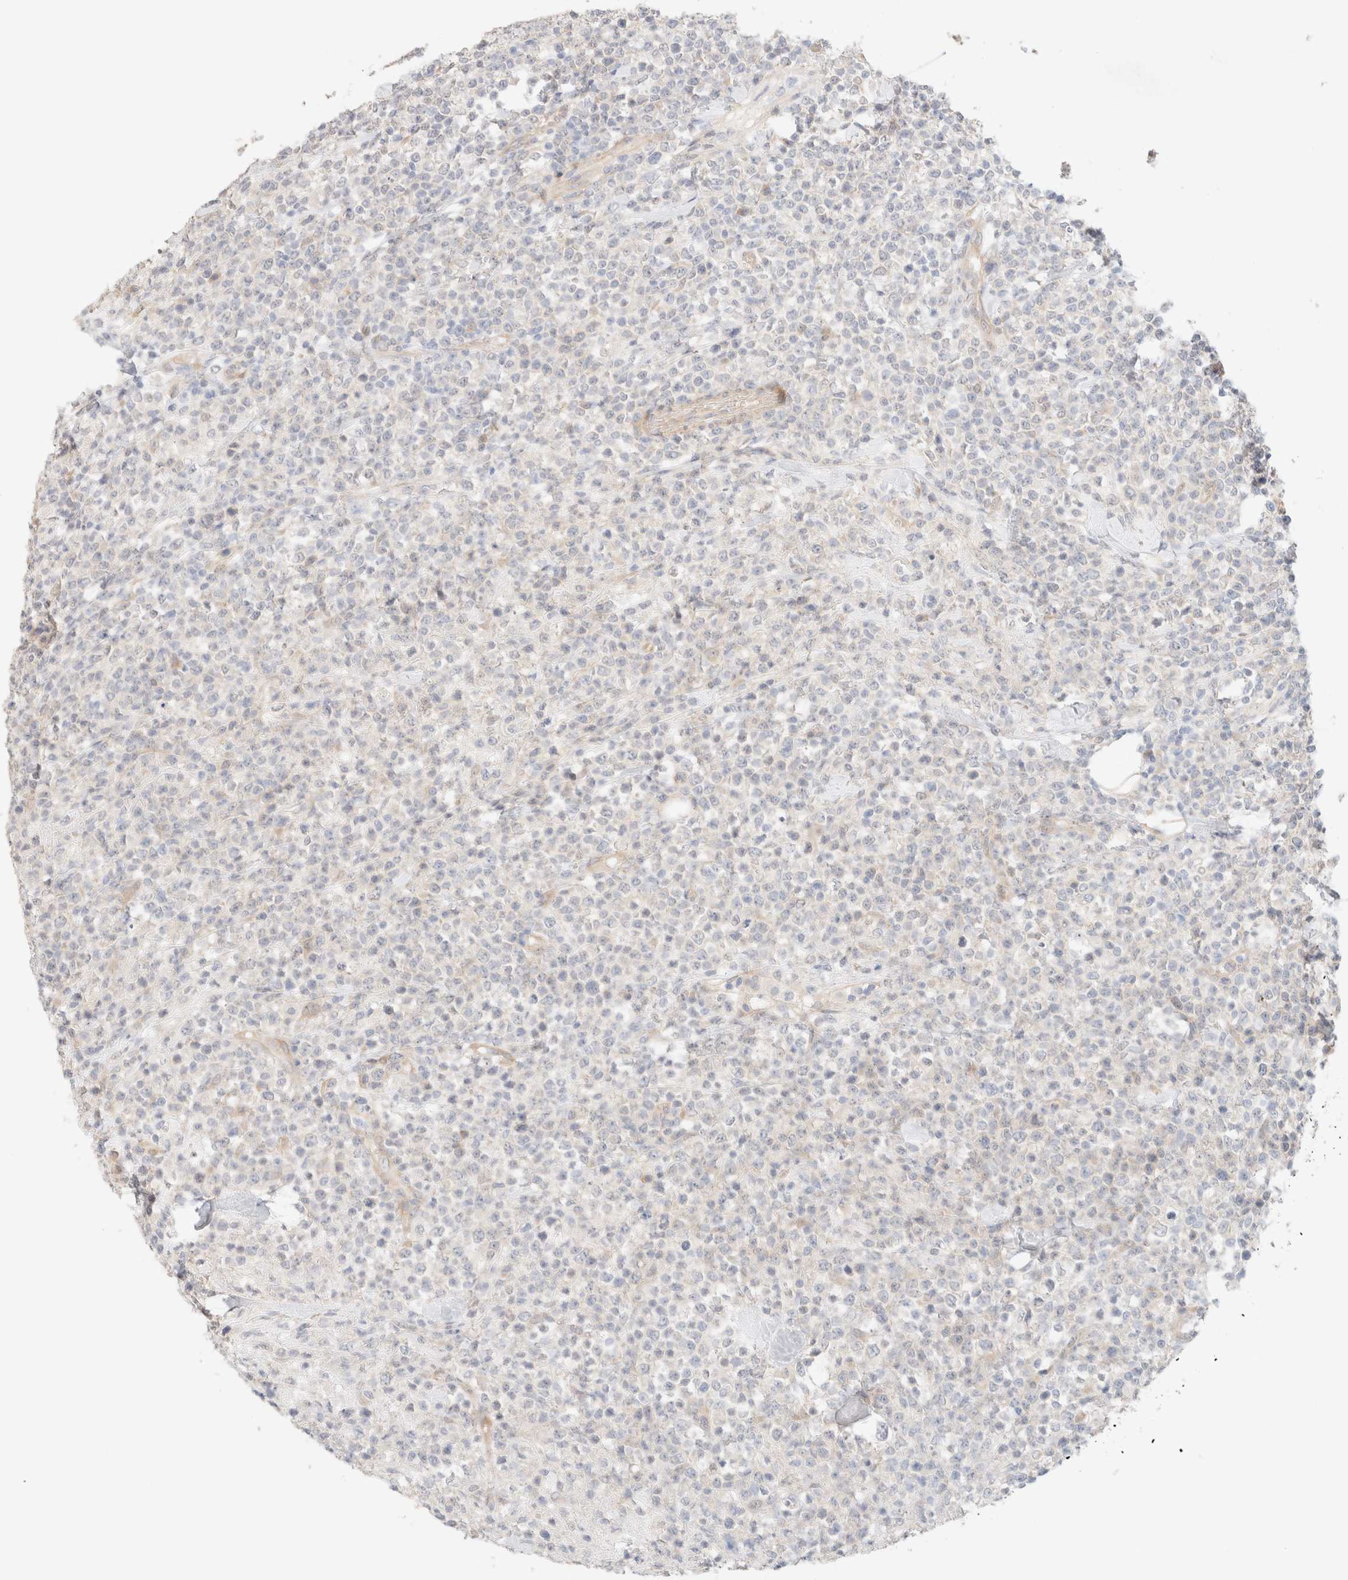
{"staining": {"intensity": "negative", "quantity": "none", "location": "none"}, "tissue": "lymphoma", "cell_type": "Tumor cells", "image_type": "cancer", "snomed": [{"axis": "morphology", "description": "Malignant lymphoma, non-Hodgkin's type, High grade"}, {"axis": "topography", "description": "Colon"}], "caption": "A high-resolution histopathology image shows immunohistochemistry (IHC) staining of malignant lymphoma, non-Hodgkin's type (high-grade), which exhibits no significant staining in tumor cells.", "gene": "CSNK1E", "patient": {"sex": "female", "age": 53}}